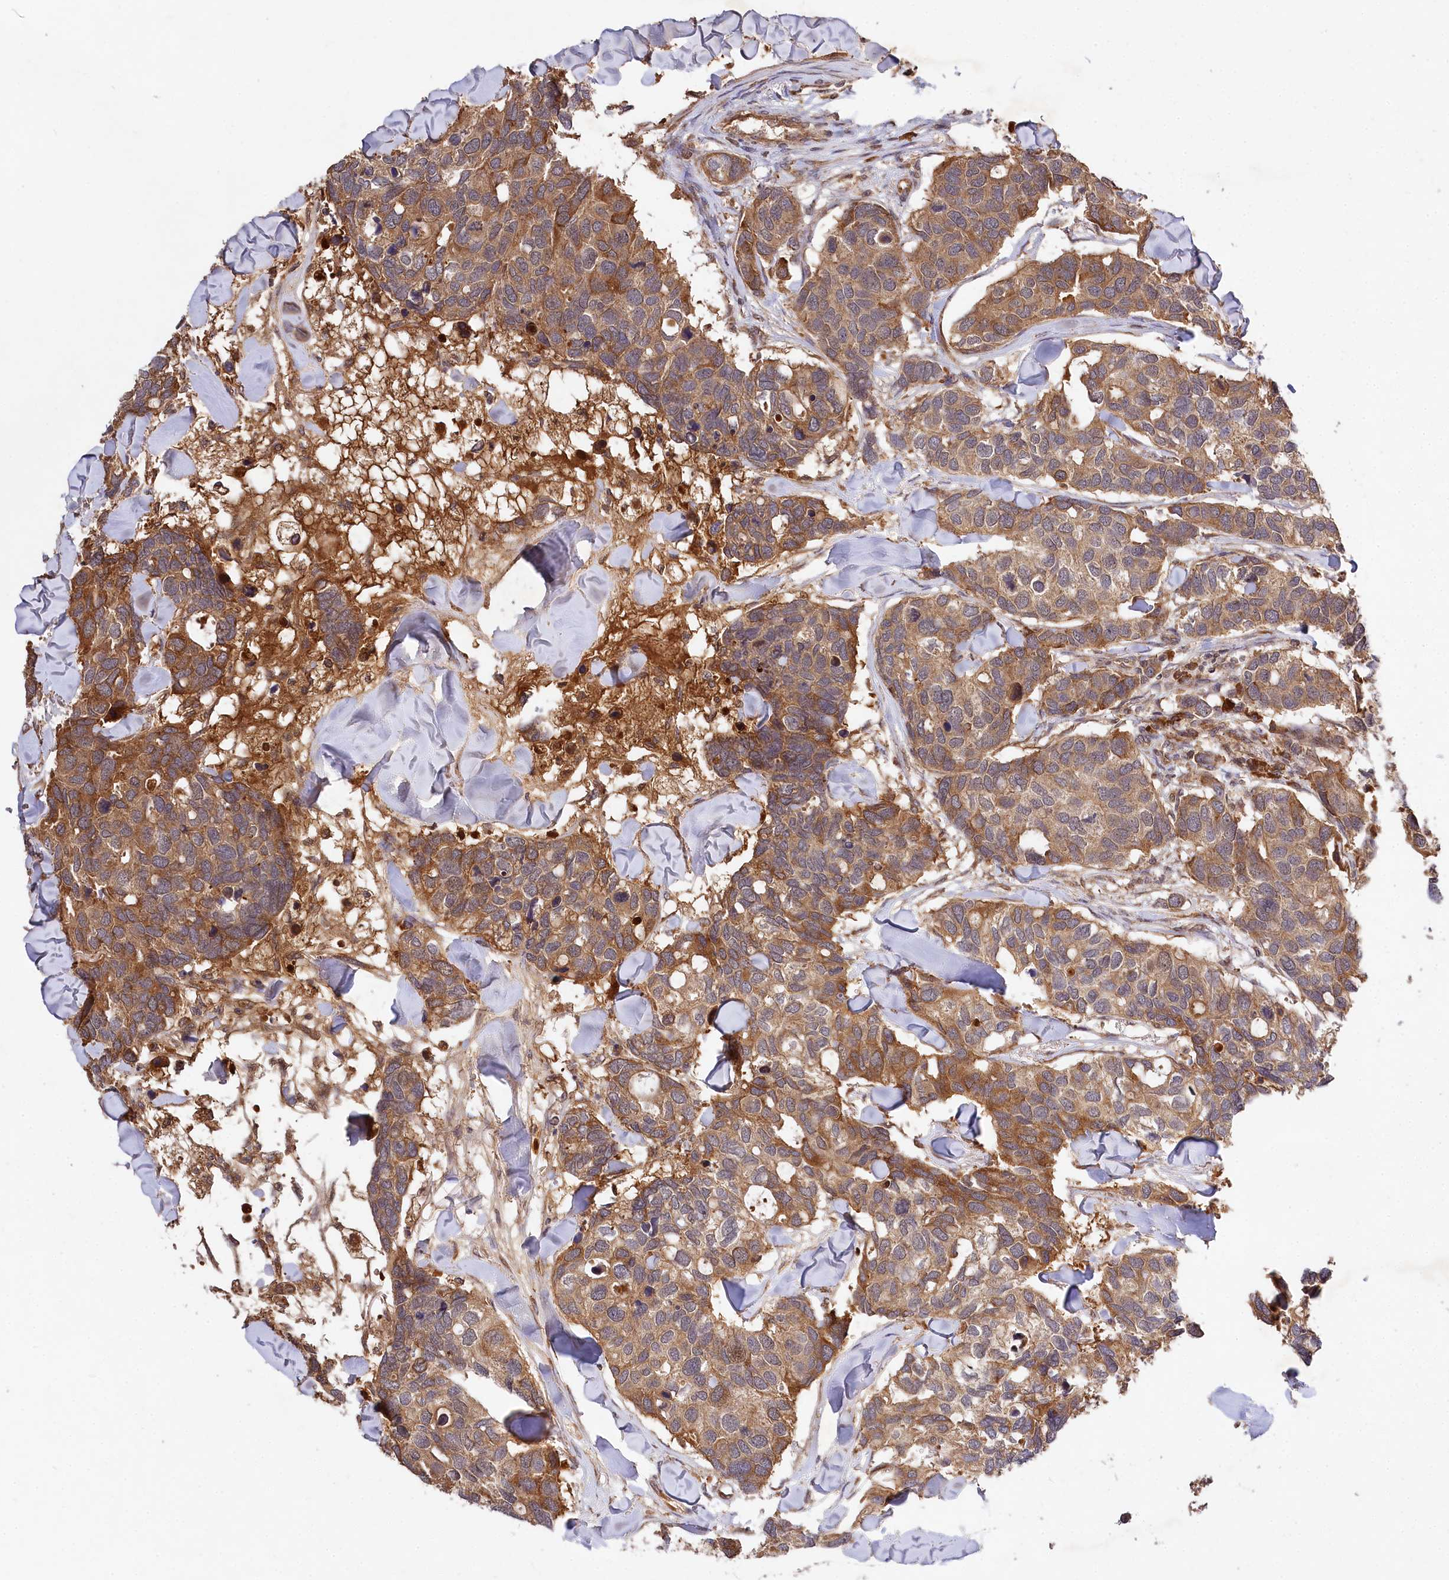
{"staining": {"intensity": "moderate", "quantity": ">75%", "location": "cytoplasmic/membranous"}, "tissue": "breast cancer", "cell_type": "Tumor cells", "image_type": "cancer", "snomed": [{"axis": "morphology", "description": "Duct carcinoma"}, {"axis": "topography", "description": "Breast"}], "caption": "This is a photomicrograph of IHC staining of breast cancer (invasive ductal carcinoma), which shows moderate staining in the cytoplasmic/membranous of tumor cells.", "gene": "MCF2L2", "patient": {"sex": "female", "age": 83}}